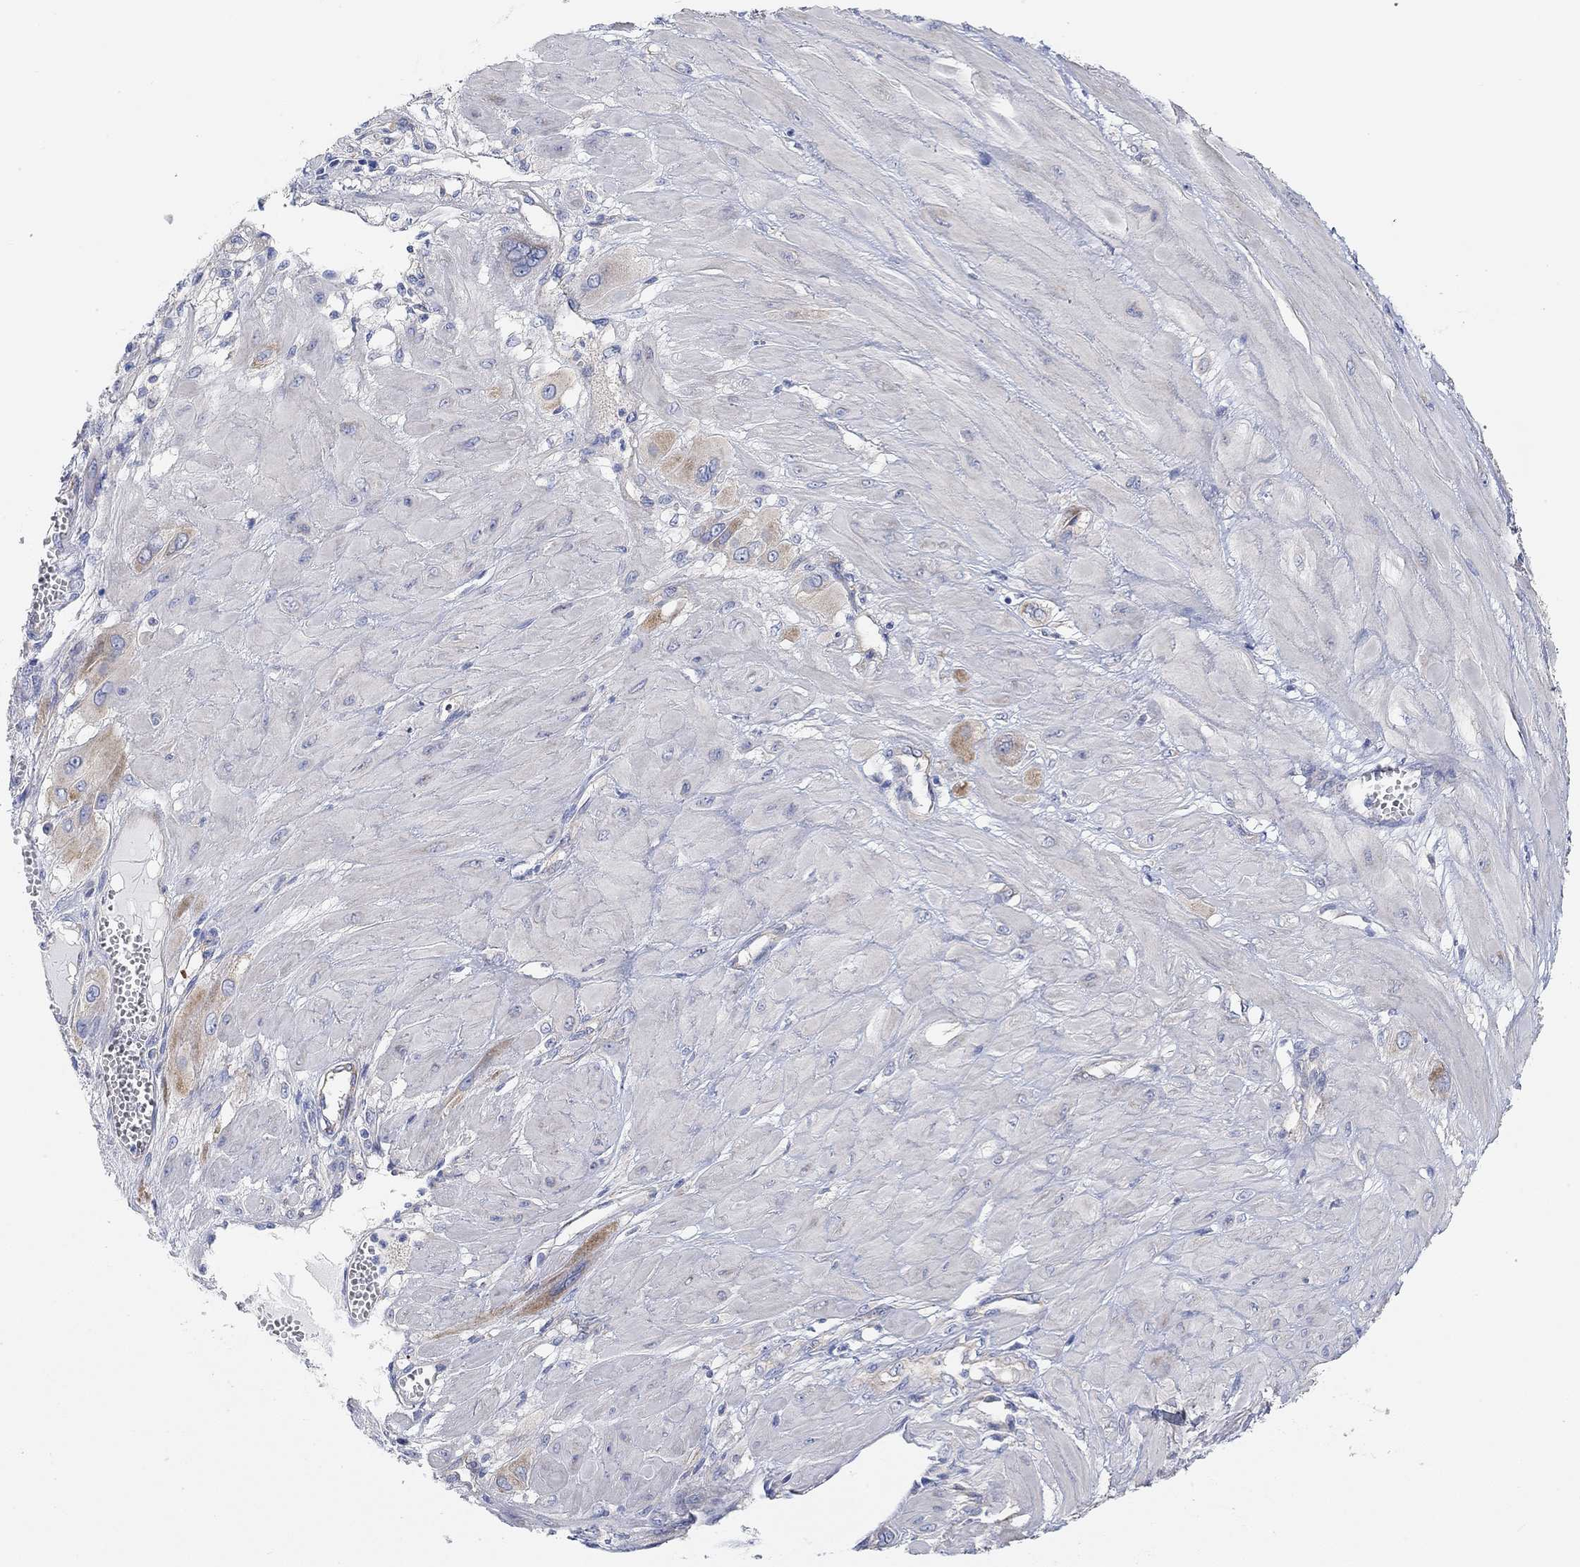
{"staining": {"intensity": "moderate", "quantity": "<25%", "location": "cytoplasmic/membranous"}, "tissue": "cervical cancer", "cell_type": "Tumor cells", "image_type": "cancer", "snomed": [{"axis": "morphology", "description": "Squamous cell carcinoma, NOS"}, {"axis": "topography", "description": "Cervix"}], "caption": "A photomicrograph showing moderate cytoplasmic/membranous positivity in approximately <25% of tumor cells in cervical cancer, as visualized by brown immunohistochemical staining.", "gene": "RGS1", "patient": {"sex": "female", "age": 34}}